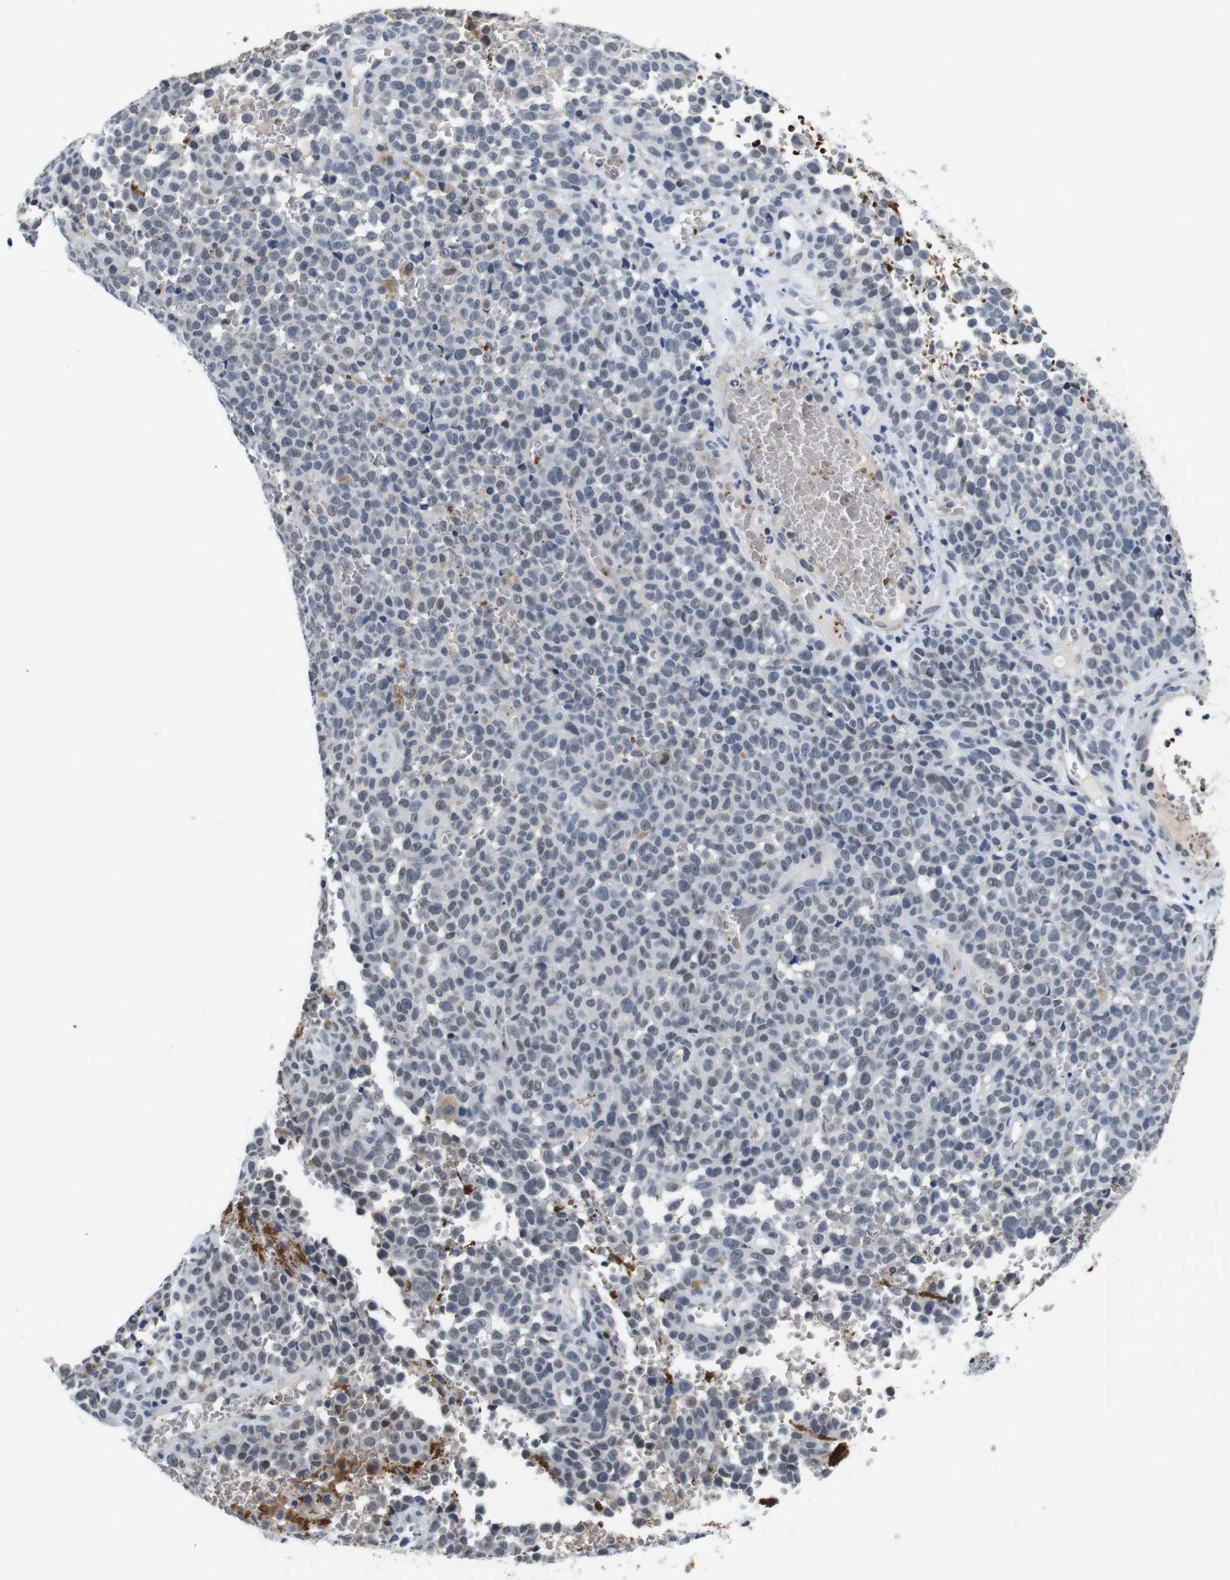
{"staining": {"intensity": "weak", "quantity": "<25%", "location": "nuclear"}, "tissue": "melanoma", "cell_type": "Tumor cells", "image_type": "cancer", "snomed": [{"axis": "morphology", "description": "Malignant melanoma, NOS"}, {"axis": "topography", "description": "Skin"}], "caption": "Protein analysis of malignant melanoma demonstrates no significant expression in tumor cells.", "gene": "ILDR2", "patient": {"sex": "female", "age": 82}}